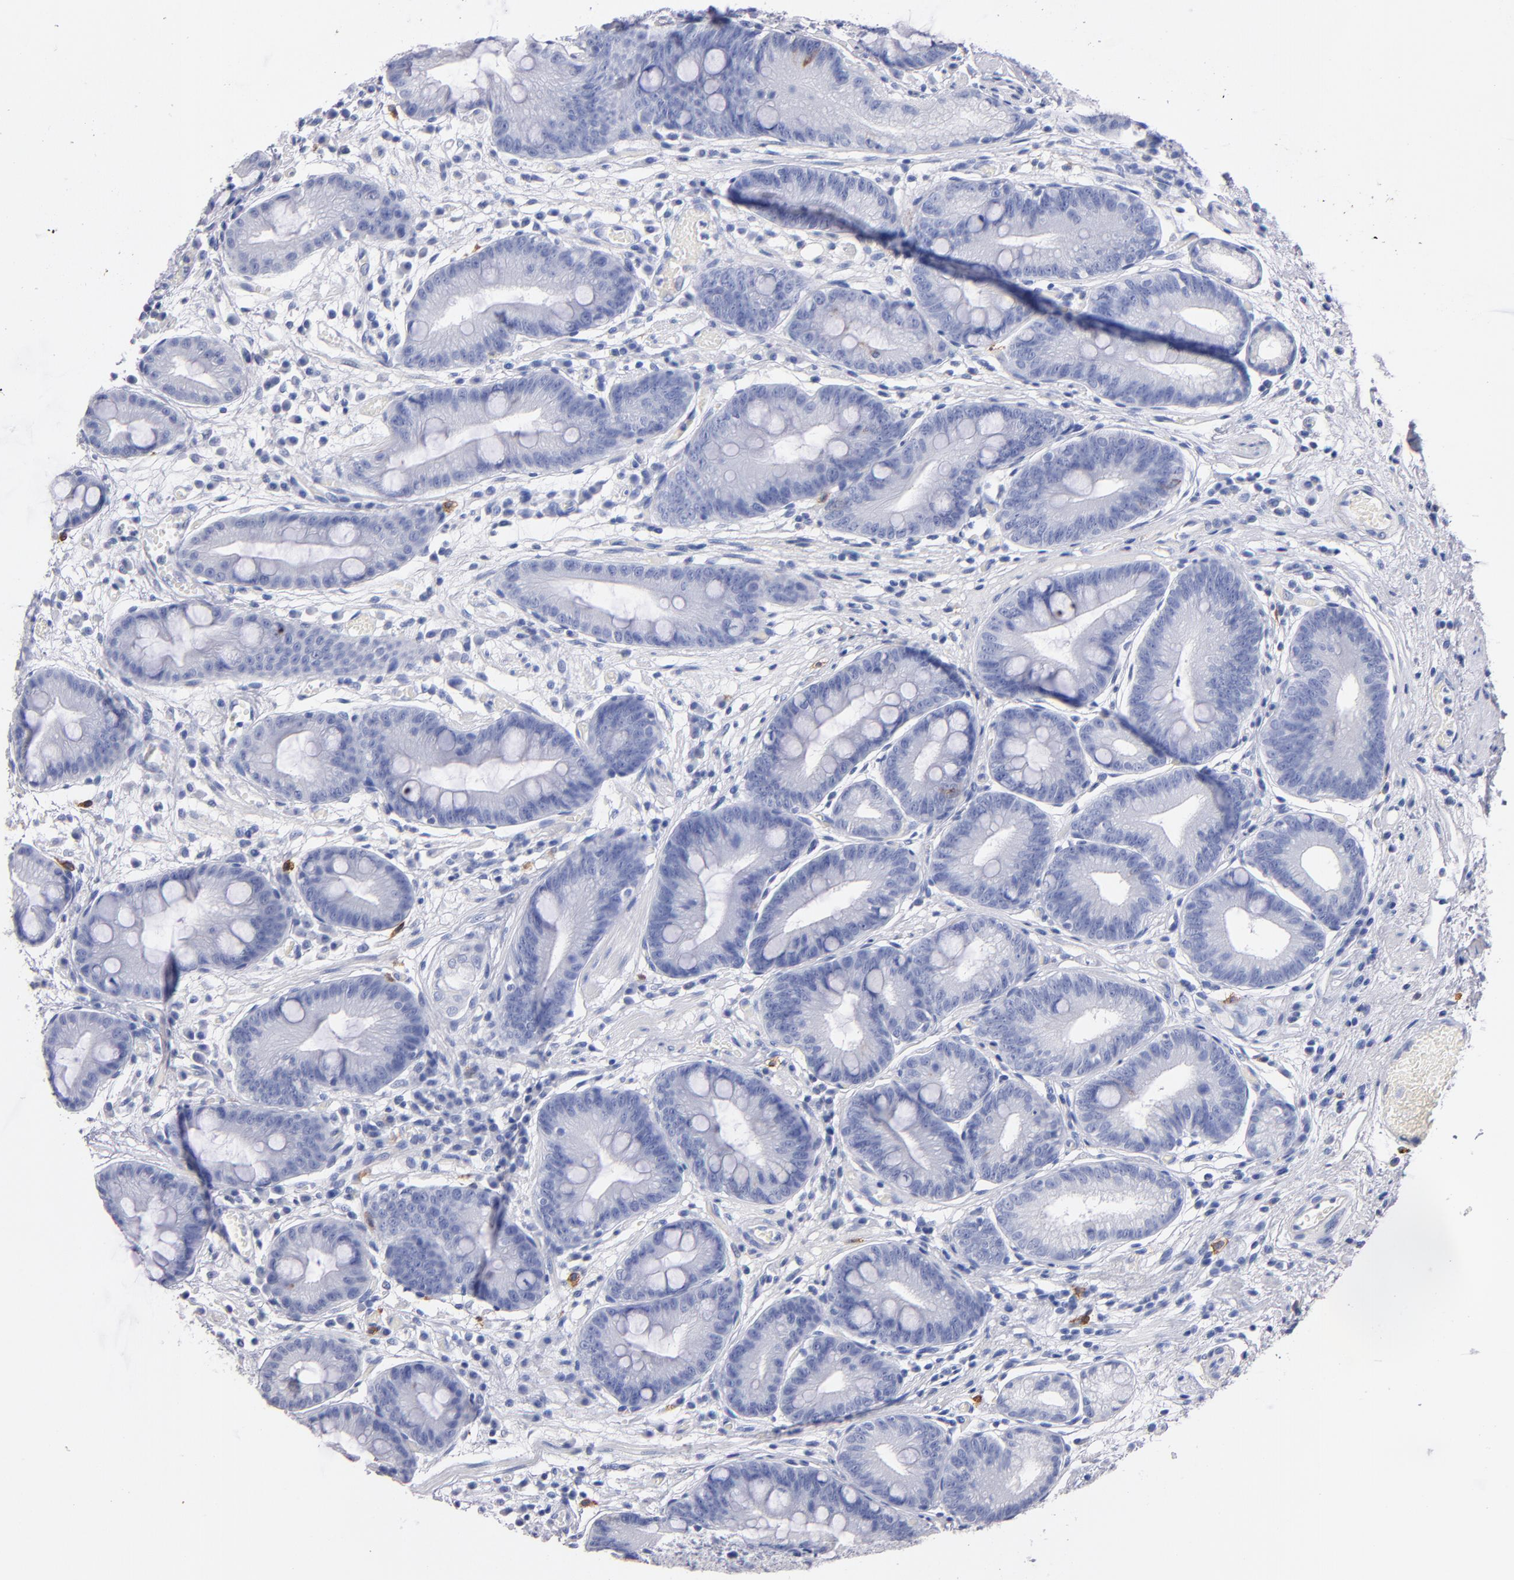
{"staining": {"intensity": "negative", "quantity": "none", "location": "none"}, "tissue": "stomach", "cell_type": "Glandular cells", "image_type": "normal", "snomed": [{"axis": "morphology", "description": "Normal tissue, NOS"}, {"axis": "morphology", "description": "Inflammation, NOS"}, {"axis": "topography", "description": "Stomach, lower"}], "caption": "This photomicrograph is of normal stomach stained with IHC to label a protein in brown with the nuclei are counter-stained blue. There is no expression in glandular cells.", "gene": "KIT", "patient": {"sex": "male", "age": 59}}